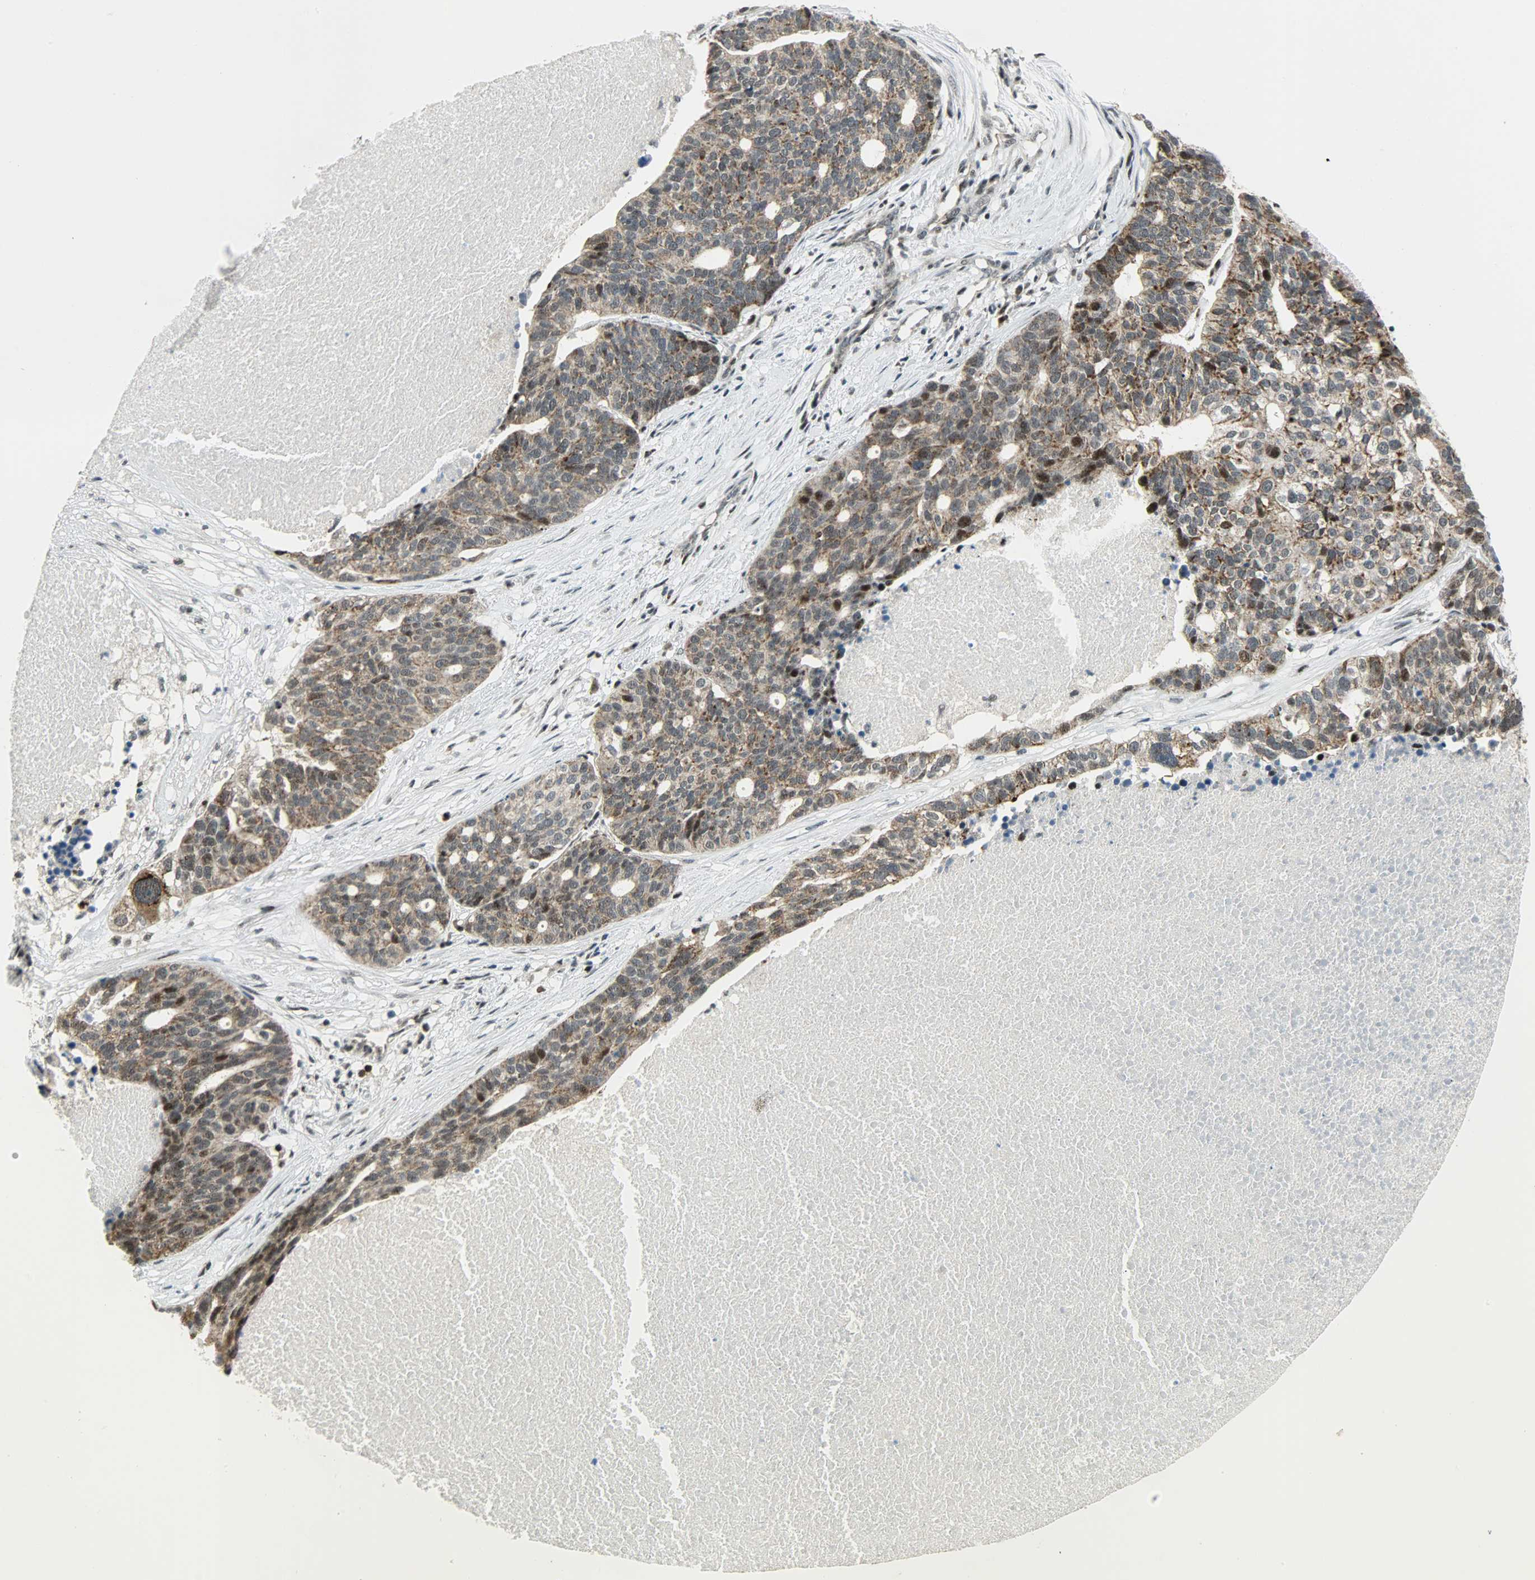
{"staining": {"intensity": "moderate", "quantity": ">75%", "location": "cytoplasmic/membranous,nuclear"}, "tissue": "ovarian cancer", "cell_type": "Tumor cells", "image_type": "cancer", "snomed": [{"axis": "morphology", "description": "Cystadenocarcinoma, serous, NOS"}, {"axis": "topography", "description": "Ovary"}], "caption": "Tumor cells show medium levels of moderate cytoplasmic/membranous and nuclear staining in about >75% of cells in ovarian serous cystadenocarcinoma.", "gene": "IL15", "patient": {"sex": "female", "age": 59}}